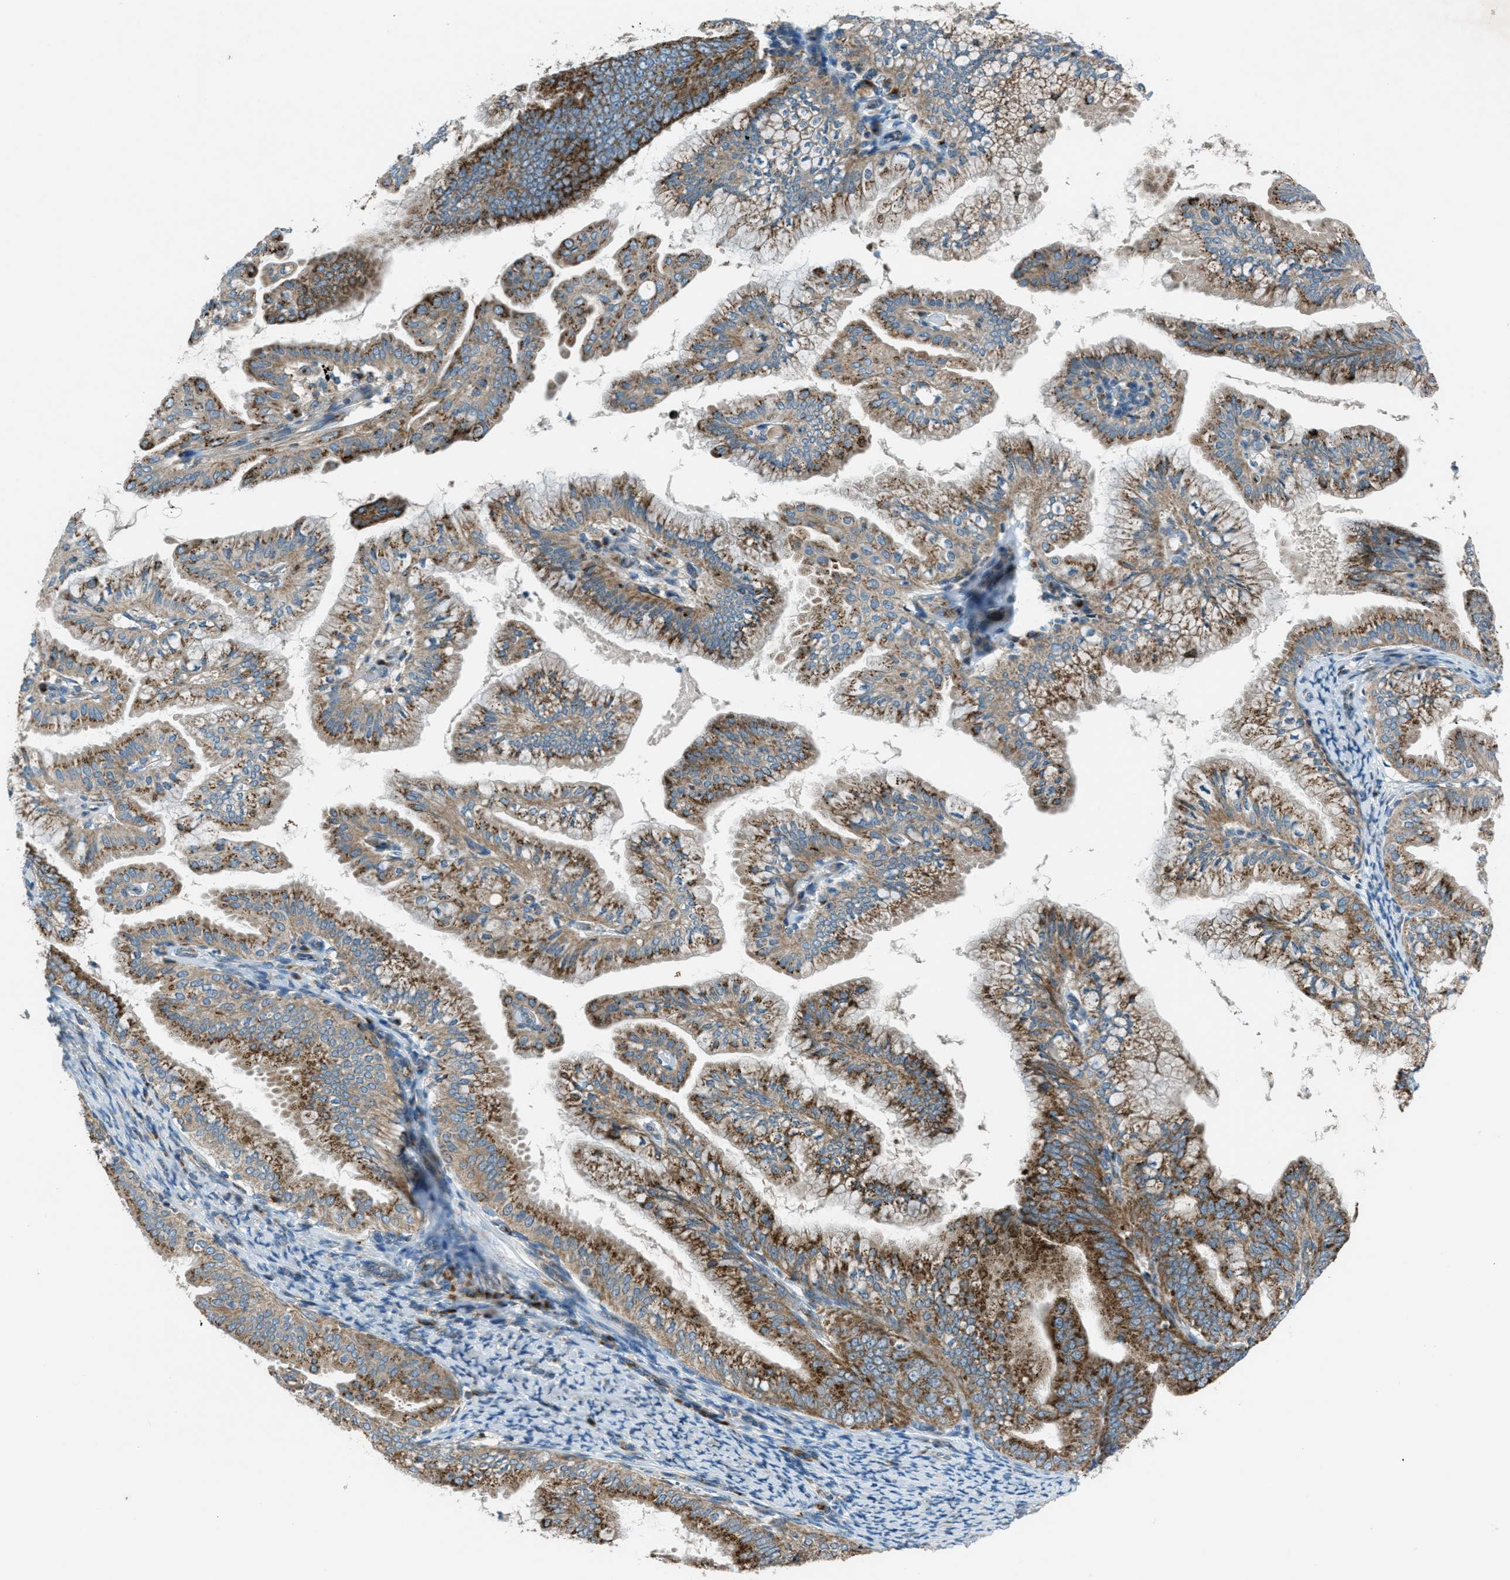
{"staining": {"intensity": "moderate", "quantity": ">75%", "location": "cytoplasmic/membranous"}, "tissue": "endometrial cancer", "cell_type": "Tumor cells", "image_type": "cancer", "snomed": [{"axis": "morphology", "description": "Adenocarcinoma, NOS"}, {"axis": "topography", "description": "Endometrium"}], "caption": "Tumor cells reveal moderate cytoplasmic/membranous positivity in approximately >75% of cells in endometrial adenocarcinoma.", "gene": "BCKDK", "patient": {"sex": "female", "age": 63}}